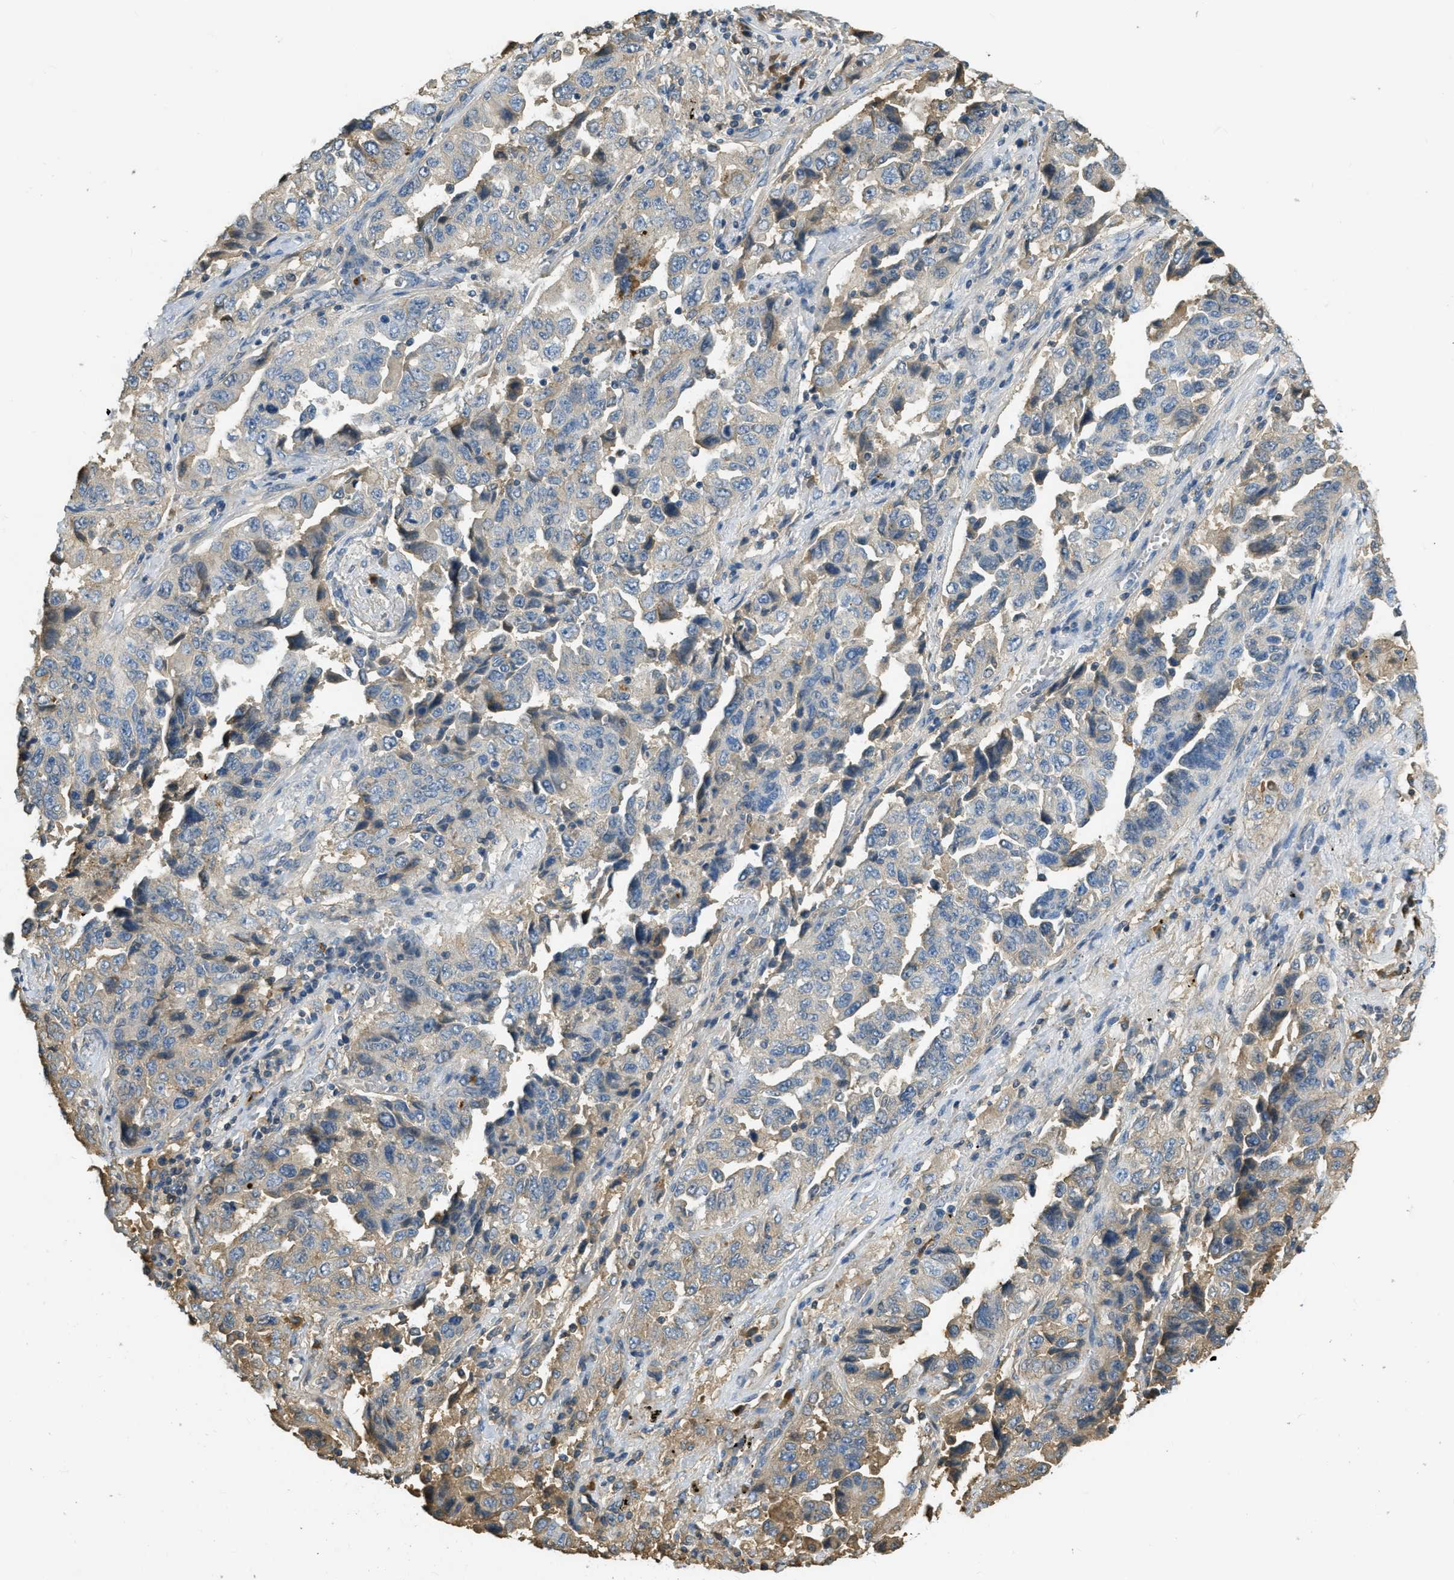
{"staining": {"intensity": "moderate", "quantity": "25%-75%", "location": "cytoplasmic/membranous"}, "tissue": "lung cancer", "cell_type": "Tumor cells", "image_type": "cancer", "snomed": [{"axis": "morphology", "description": "Adenocarcinoma, NOS"}, {"axis": "topography", "description": "Lung"}], "caption": "Human adenocarcinoma (lung) stained with a protein marker displays moderate staining in tumor cells.", "gene": "PRTN3", "patient": {"sex": "female", "age": 51}}